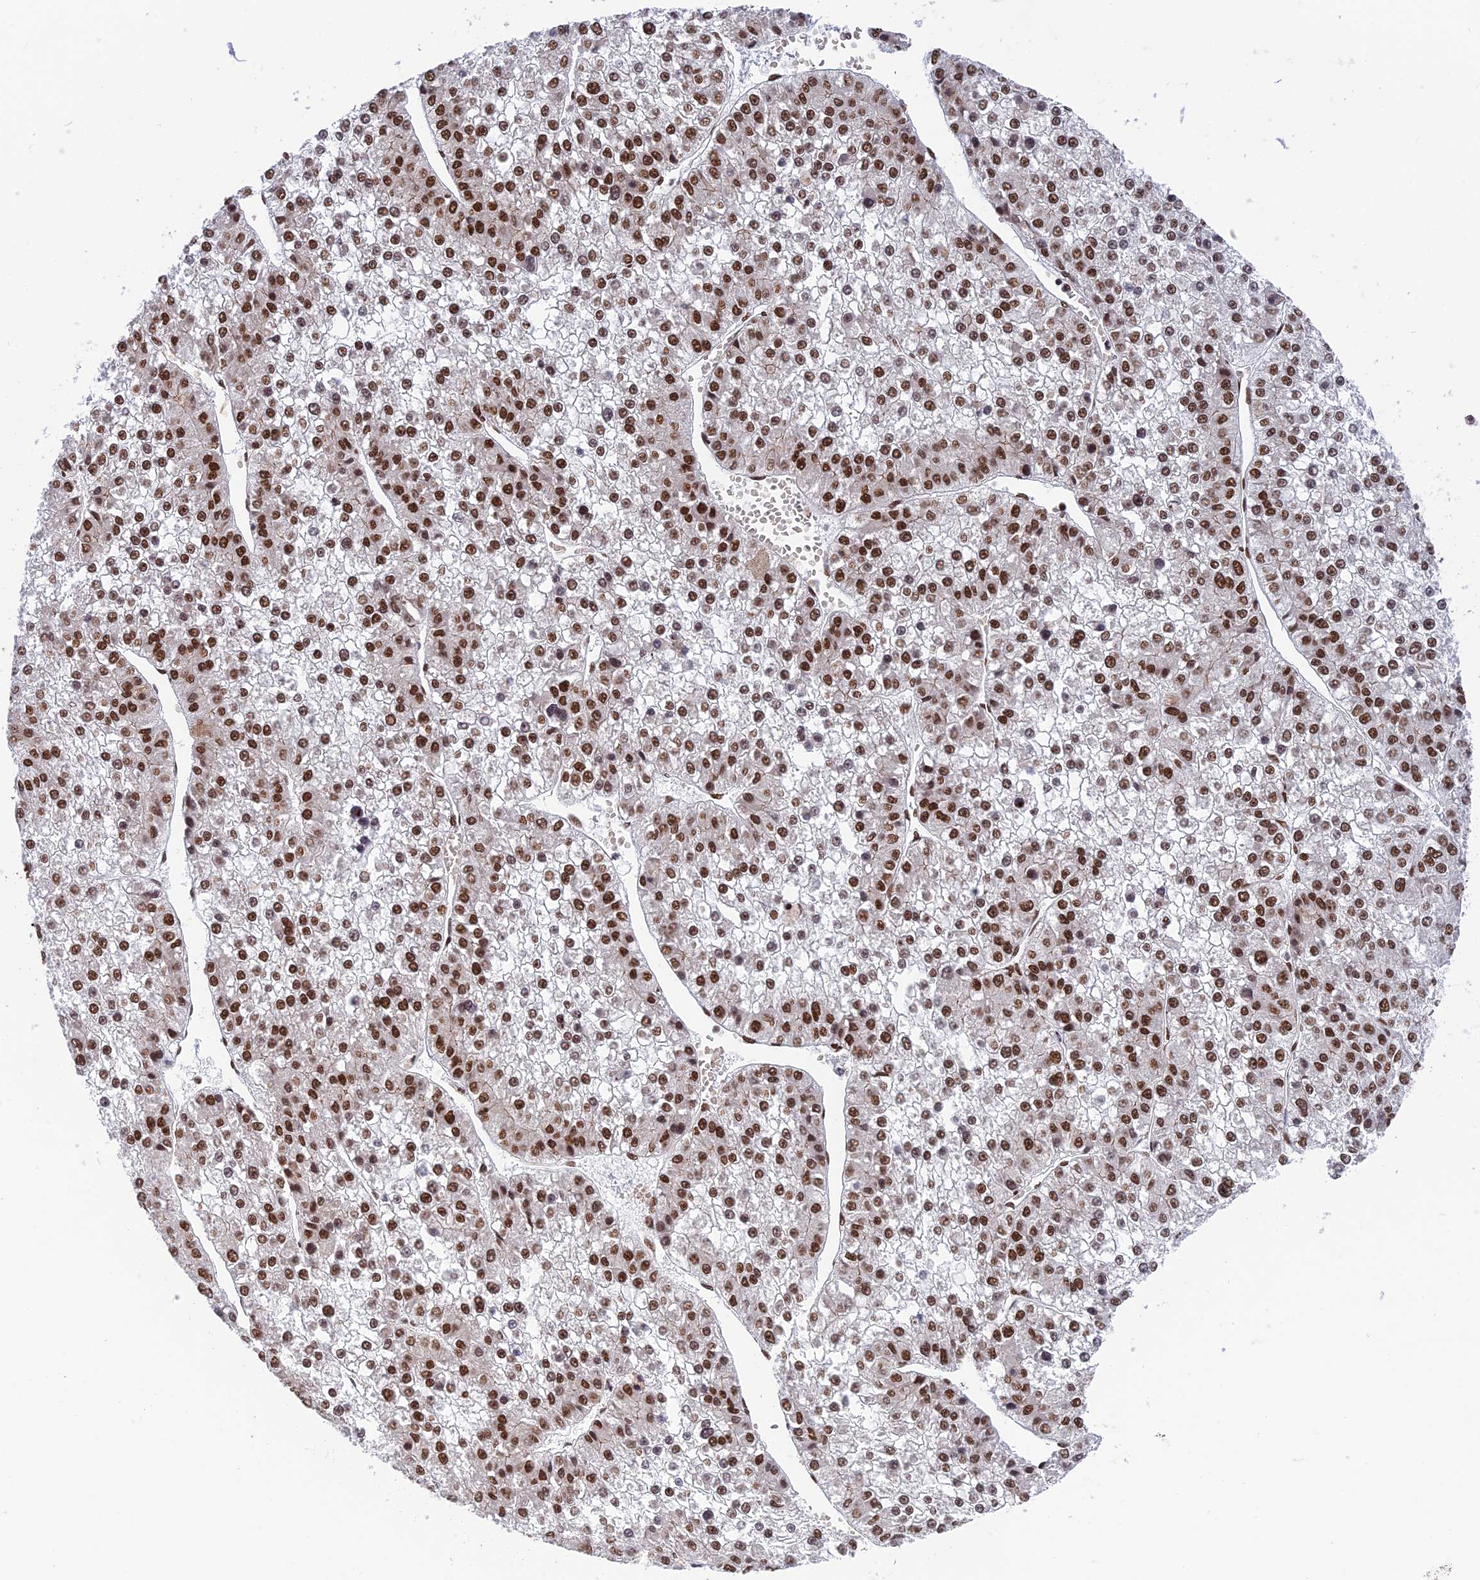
{"staining": {"intensity": "strong", "quantity": ">75%", "location": "nuclear"}, "tissue": "liver cancer", "cell_type": "Tumor cells", "image_type": "cancer", "snomed": [{"axis": "morphology", "description": "Carcinoma, Hepatocellular, NOS"}, {"axis": "topography", "description": "Liver"}], "caption": "Immunohistochemistry of human liver cancer (hepatocellular carcinoma) exhibits high levels of strong nuclear positivity in about >75% of tumor cells. (DAB IHC, brown staining for protein, blue staining for nuclei).", "gene": "EEF1AKMT3", "patient": {"sex": "female", "age": 73}}